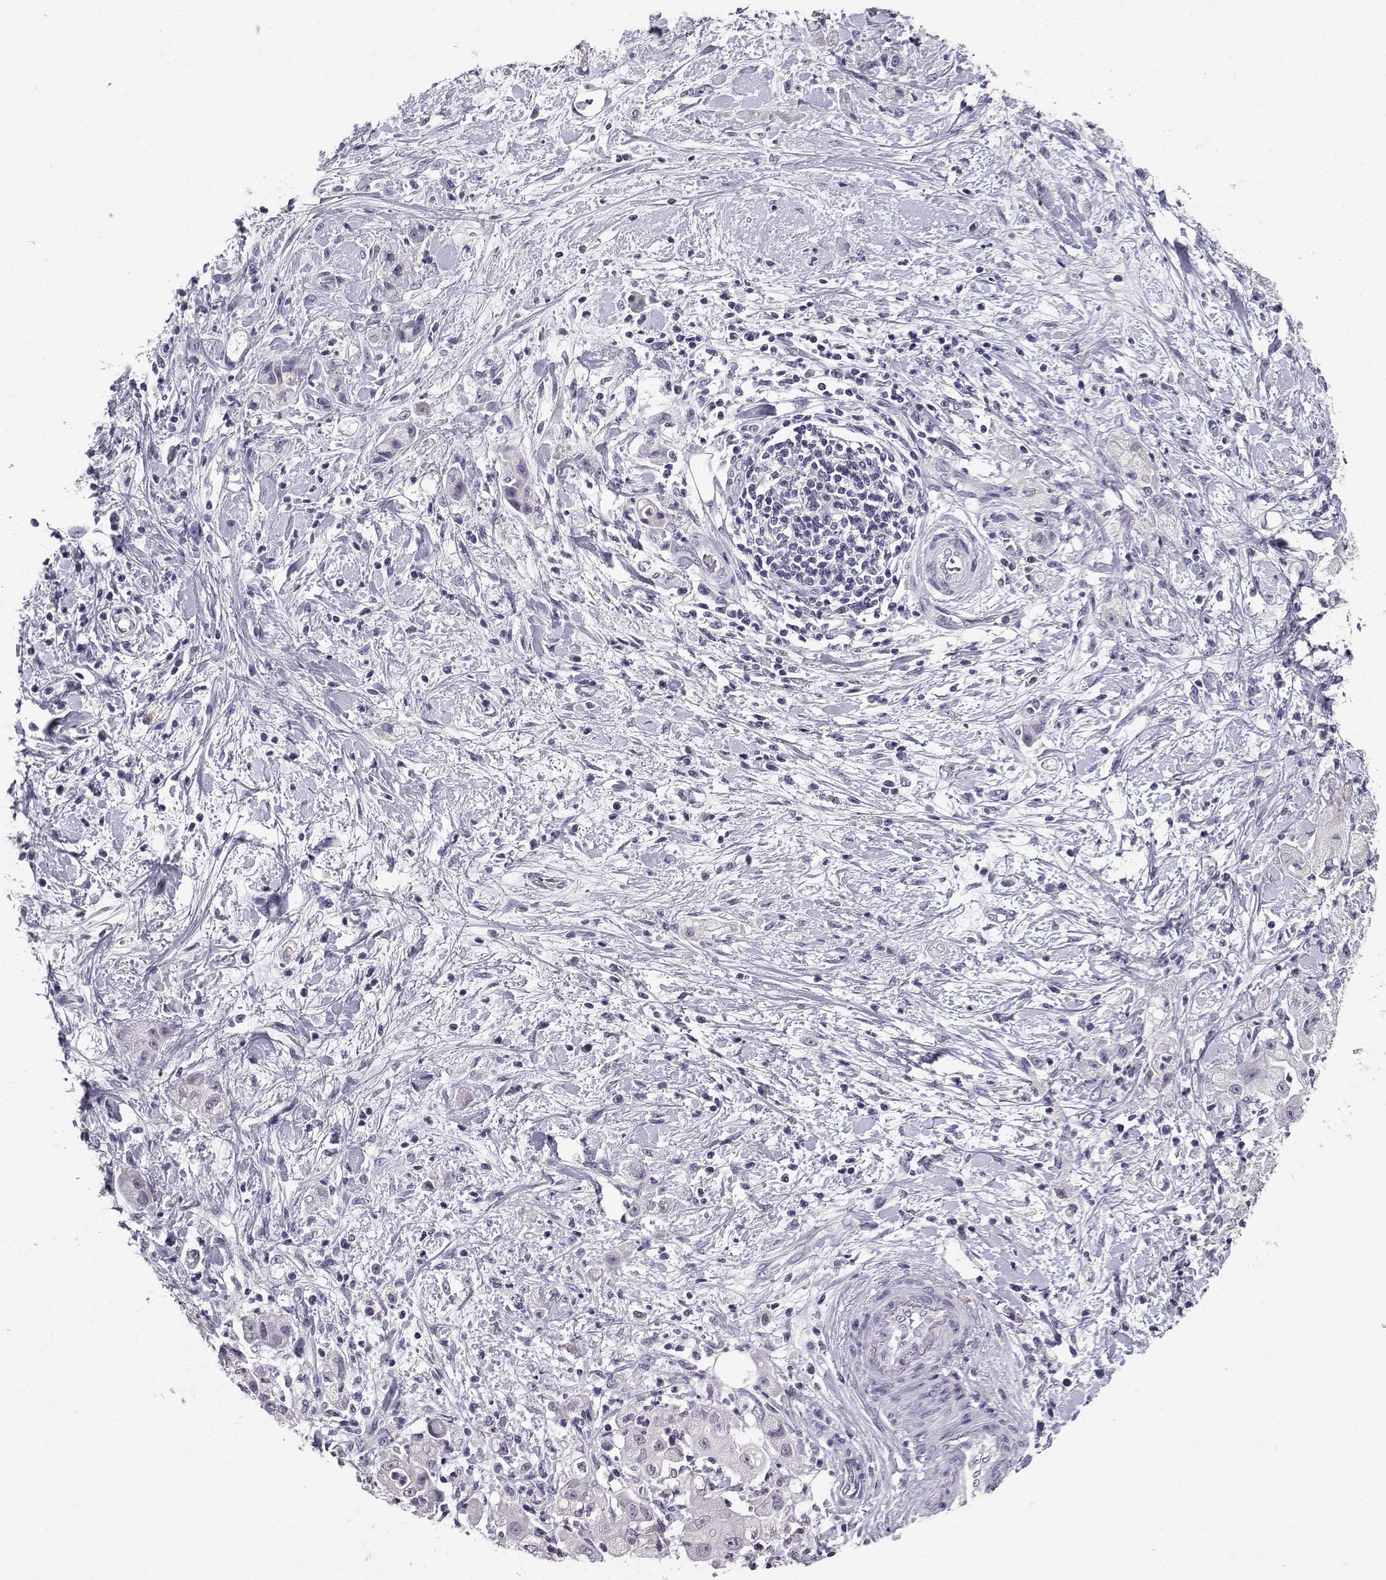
{"staining": {"intensity": "negative", "quantity": "none", "location": "none"}, "tissue": "stomach cancer", "cell_type": "Tumor cells", "image_type": "cancer", "snomed": [{"axis": "morphology", "description": "Adenocarcinoma, NOS"}, {"axis": "topography", "description": "Stomach"}], "caption": "Immunohistochemistry (IHC) photomicrograph of neoplastic tissue: human stomach cancer stained with DAB (3,3'-diaminobenzidine) exhibits no significant protein positivity in tumor cells.", "gene": "SPAG11B", "patient": {"sex": "male", "age": 58}}